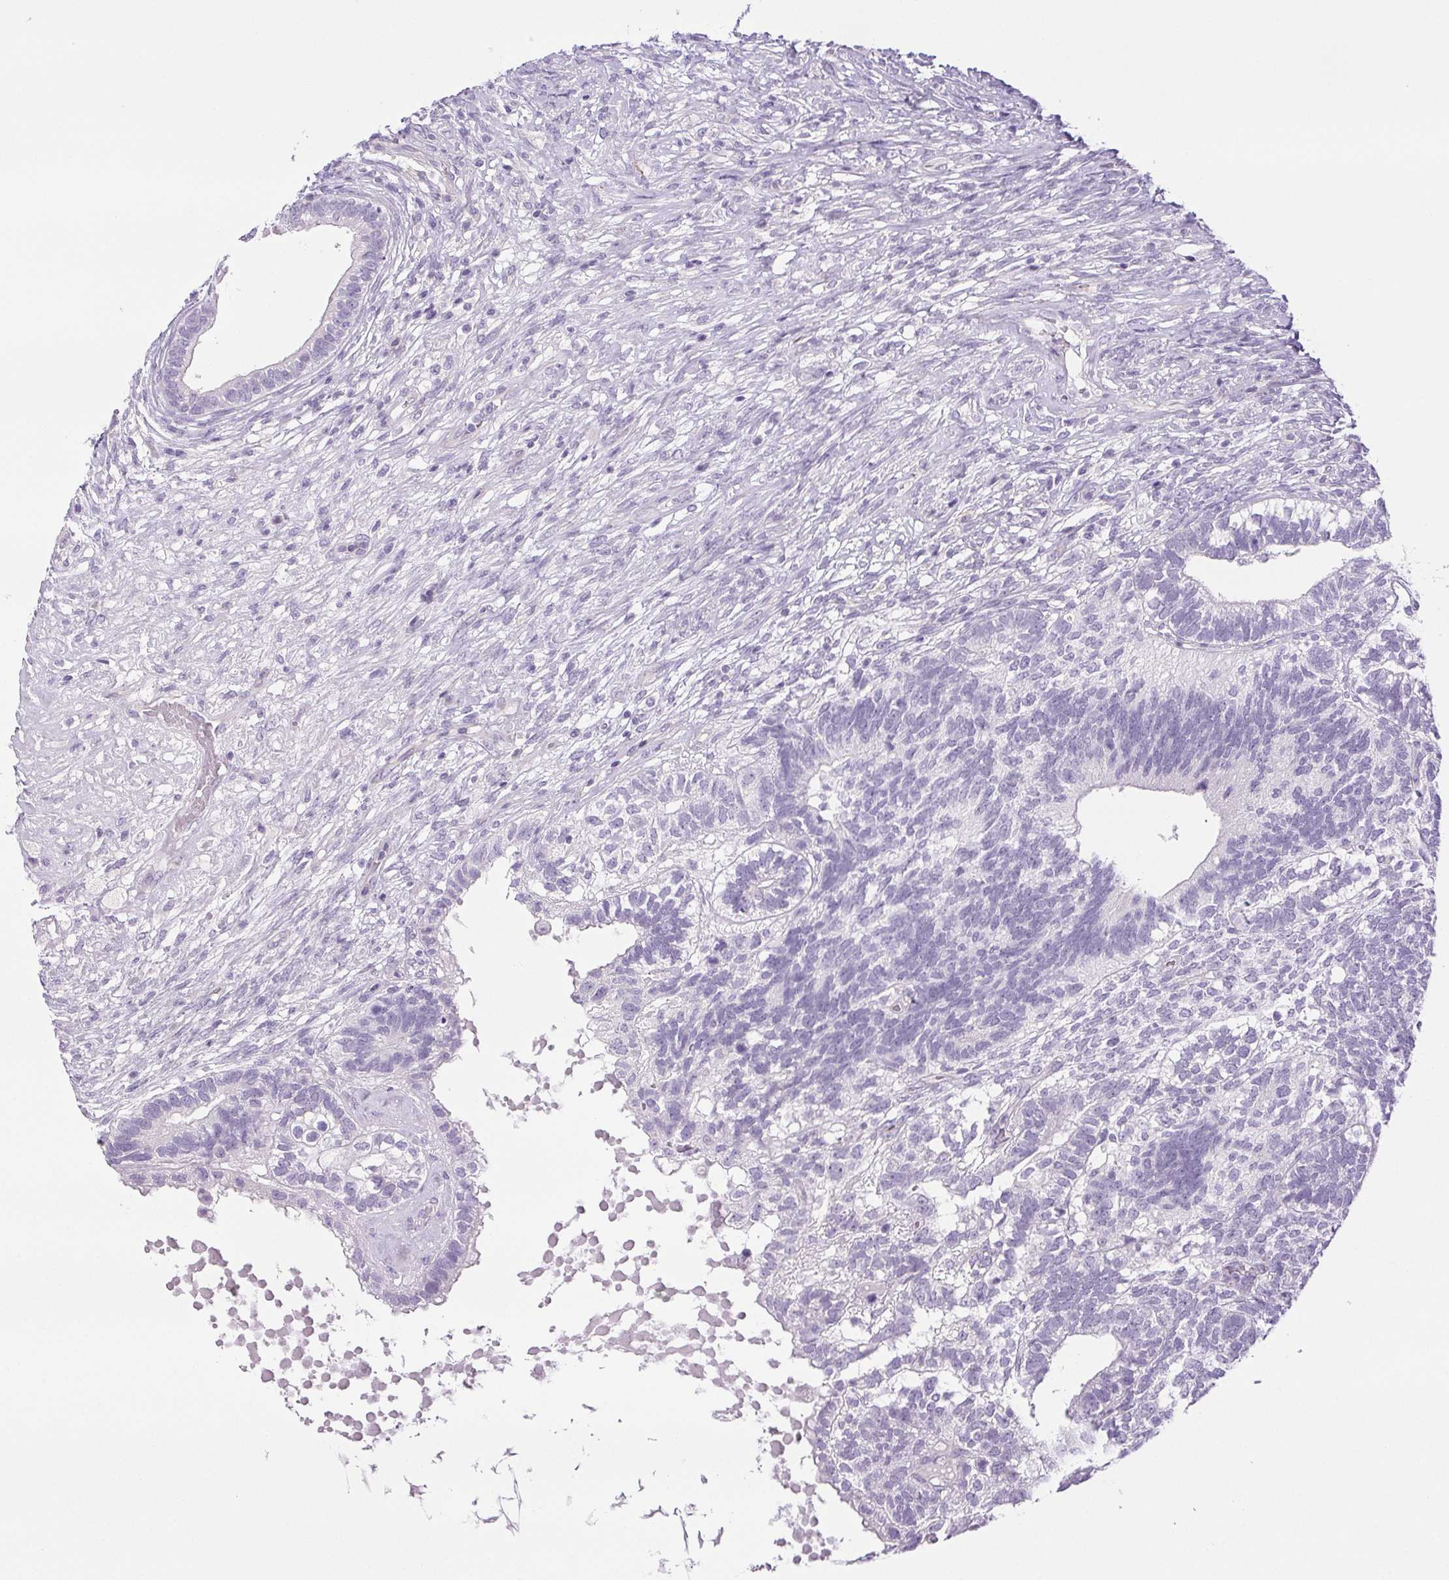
{"staining": {"intensity": "negative", "quantity": "none", "location": "none"}, "tissue": "testis cancer", "cell_type": "Tumor cells", "image_type": "cancer", "snomed": [{"axis": "morphology", "description": "Seminoma, NOS"}, {"axis": "morphology", "description": "Carcinoma, Embryonal, NOS"}, {"axis": "topography", "description": "Testis"}], "caption": "IHC micrograph of testis seminoma stained for a protein (brown), which shows no positivity in tumor cells.", "gene": "PAPPA2", "patient": {"sex": "male", "age": 41}}